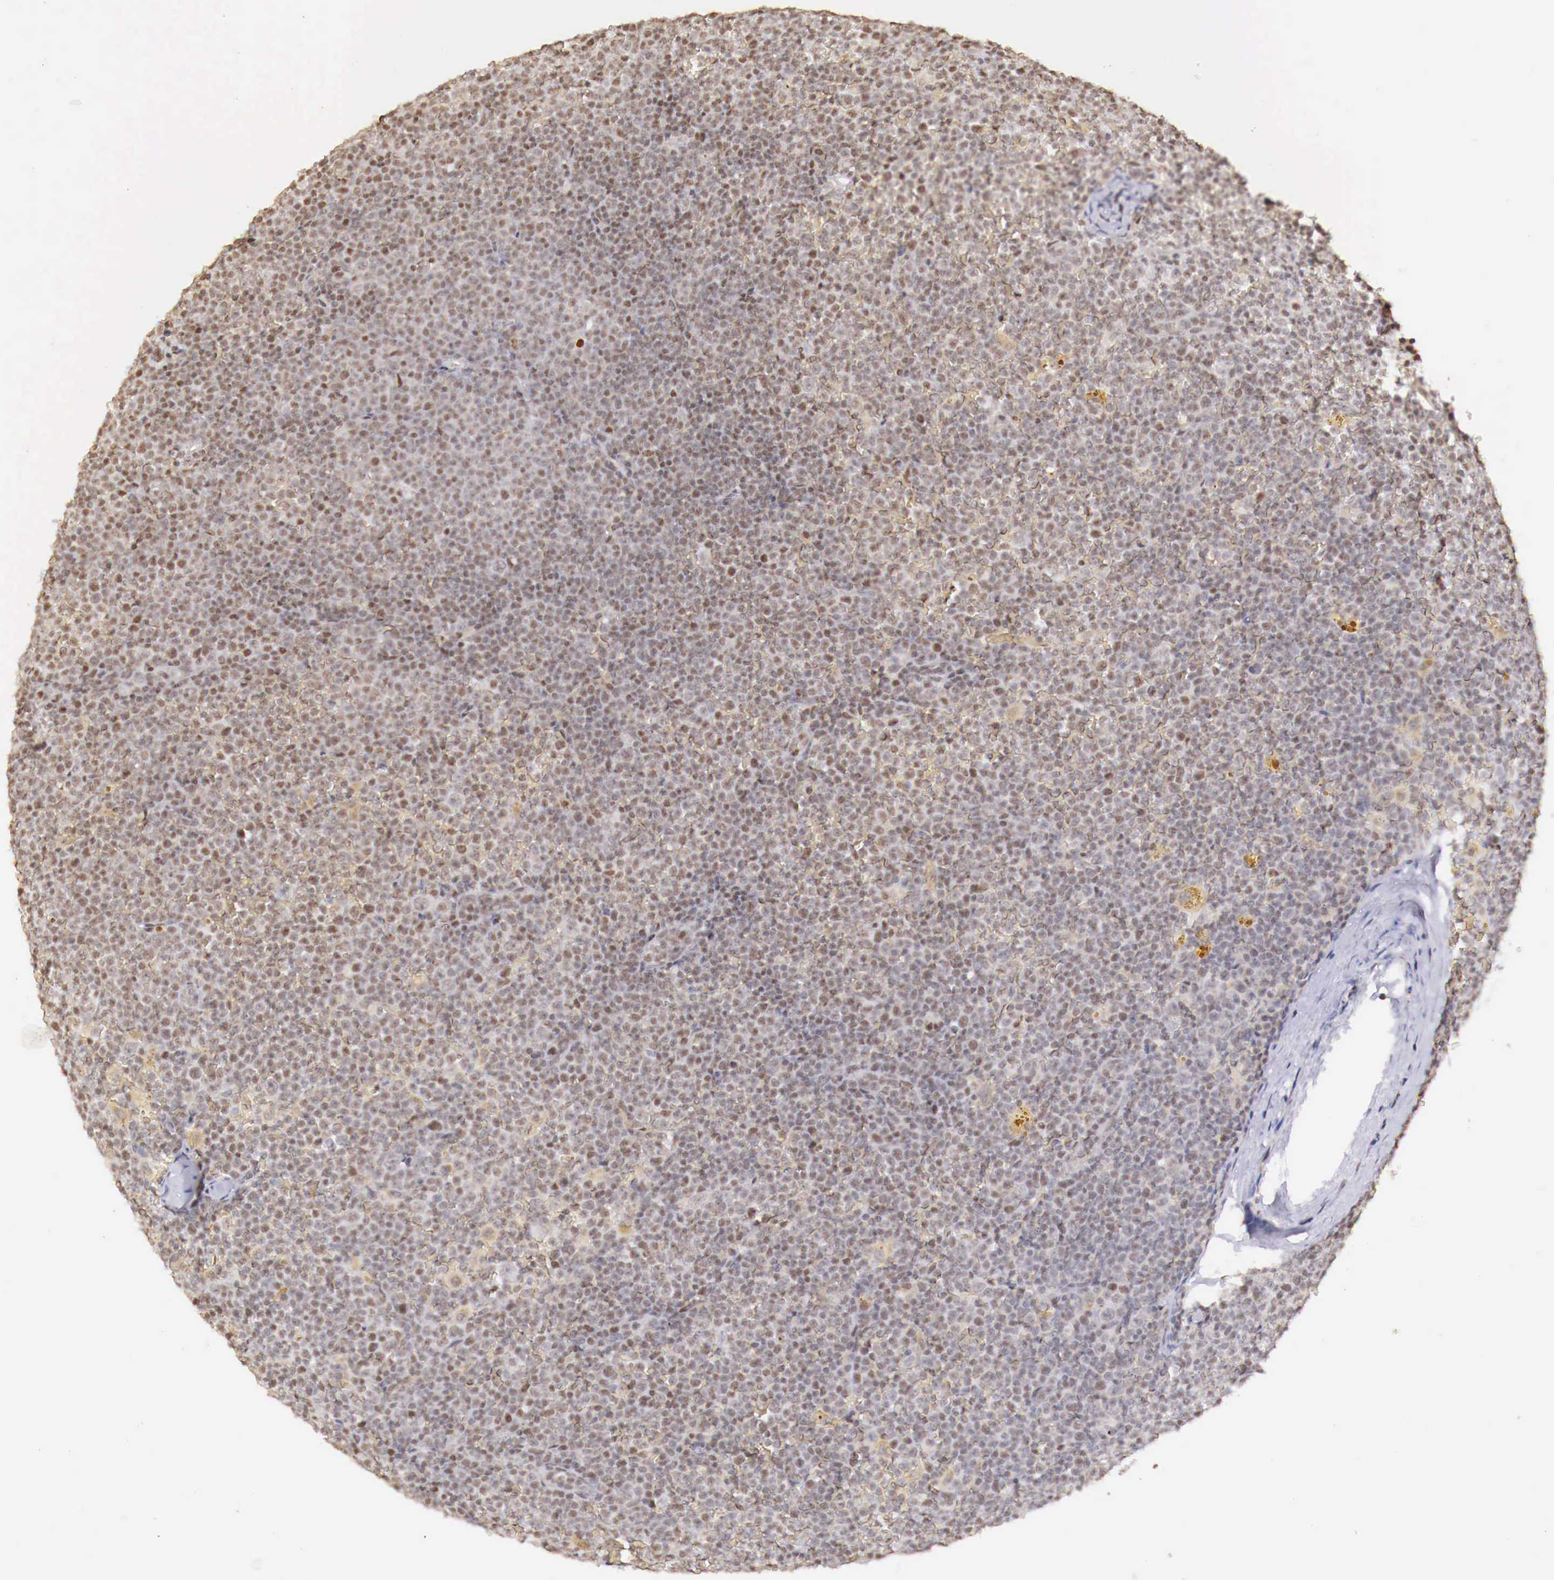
{"staining": {"intensity": "weak", "quantity": "25%-75%", "location": "nuclear"}, "tissue": "lymphoma", "cell_type": "Tumor cells", "image_type": "cancer", "snomed": [{"axis": "morphology", "description": "Malignant lymphoma, non-Hodgkin's type, Low grade"}, {"axis": "topography", "description": "Lymph node"}], "caption": "IHC (DAB (3,3'-diaminobenzidine)) staining of human low-grade malignant lymphoma, non-Hodgkin's type reveals weak nuclear protein staining in approximately 25%-75% of tumor cells.", "gene": "SP1", "patient": {"sex": "male", "age": 50}}